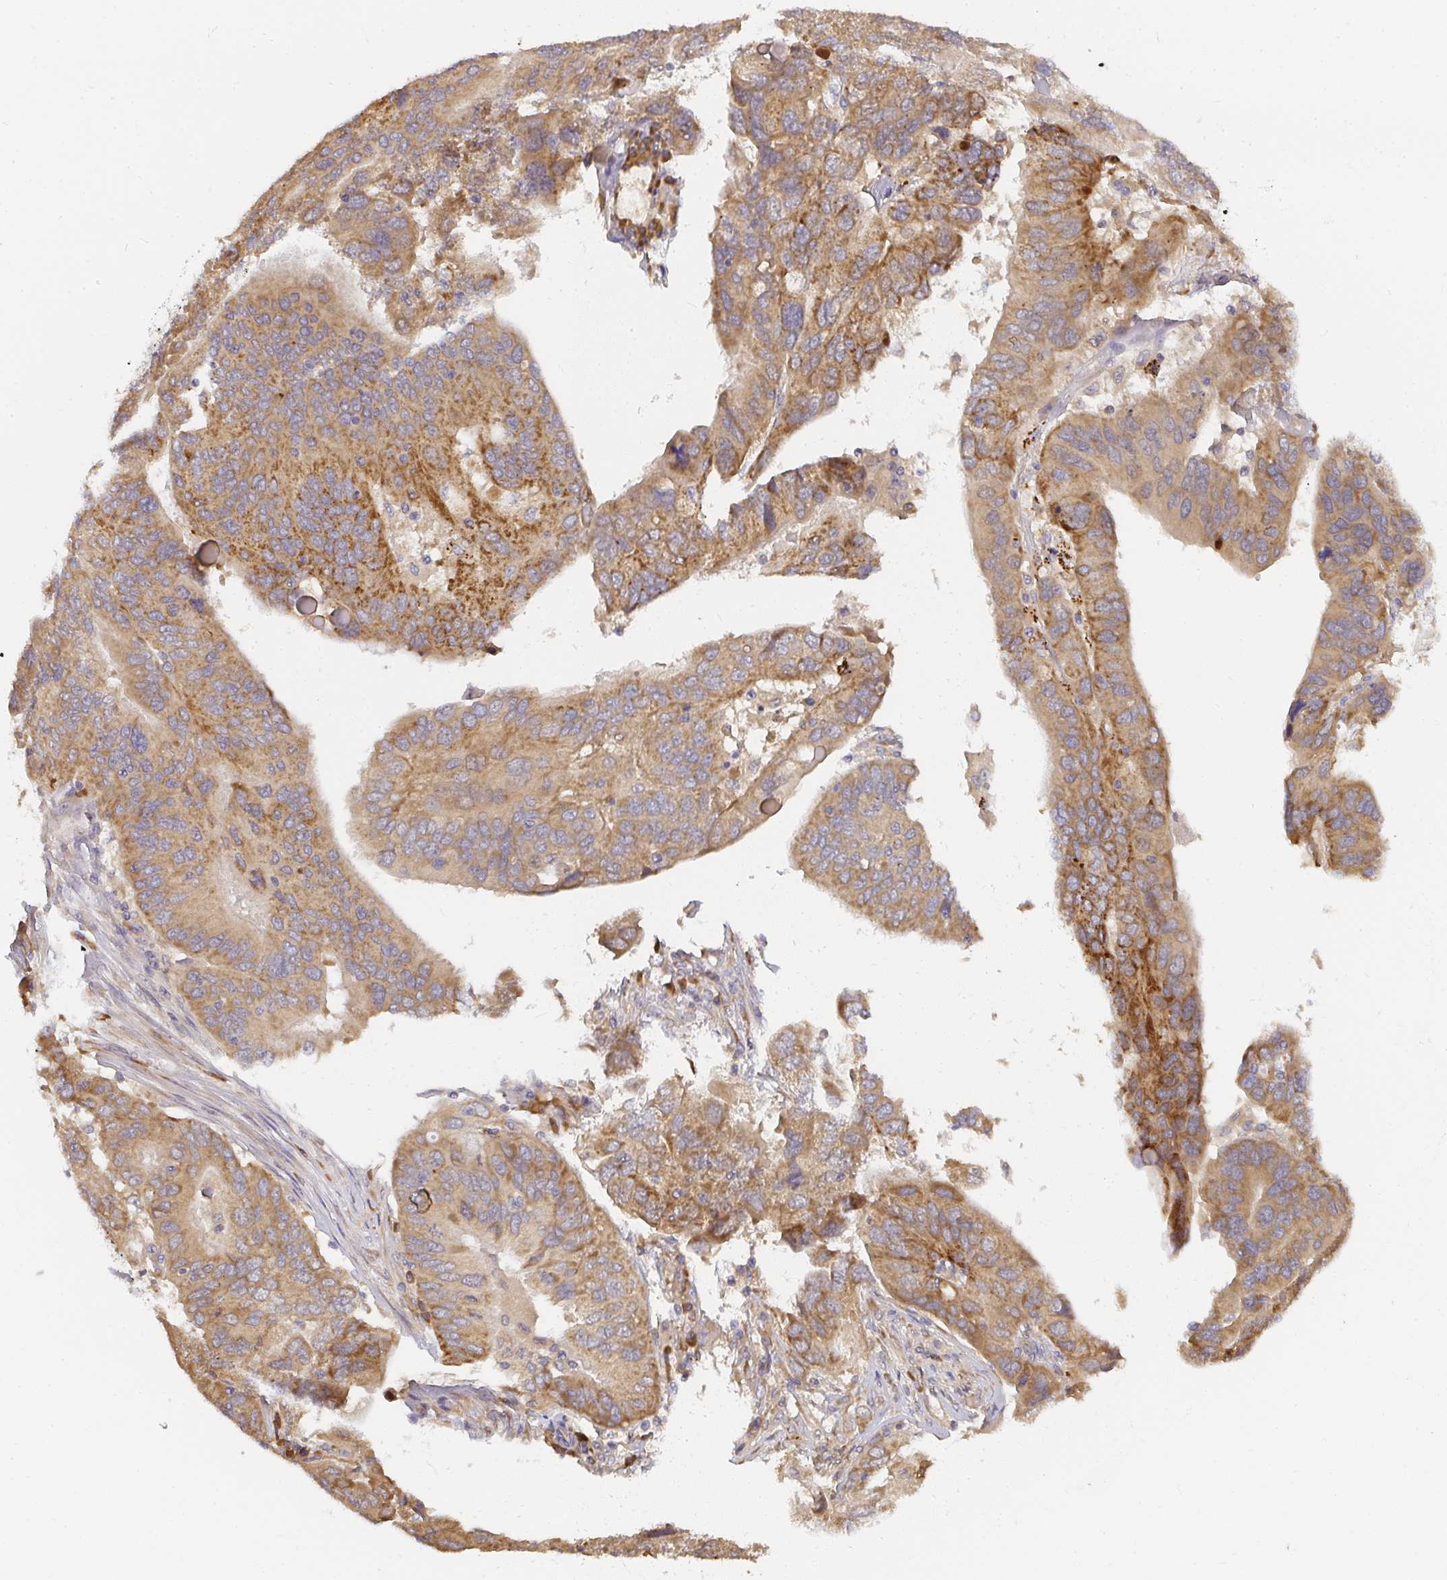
{"staining": {"intensity": "moderate", "quantity": ">75%", "location": "cytoplasmic/membranous"}, "tissue": "ovarian cancer", "cell_type": "Tumor cells", "image_type": "cancer", "snomed": [{"axis": "morphology", "description": "Cystadenocarcinoma, serous, NOS"}, {"axis": "topography", "description": "Ovary"}], "caption": "Immunohistochemistry micrograph of human ovarian cancer (serous cystadenocarcinoma) stained for a protein (brown), which reveals medium levels of moderate cytoplasmic/membranous expression in about >75% of tumor cells.", "gene": "SLC35B3", "patient": {"sex": "female", "age": 79}}